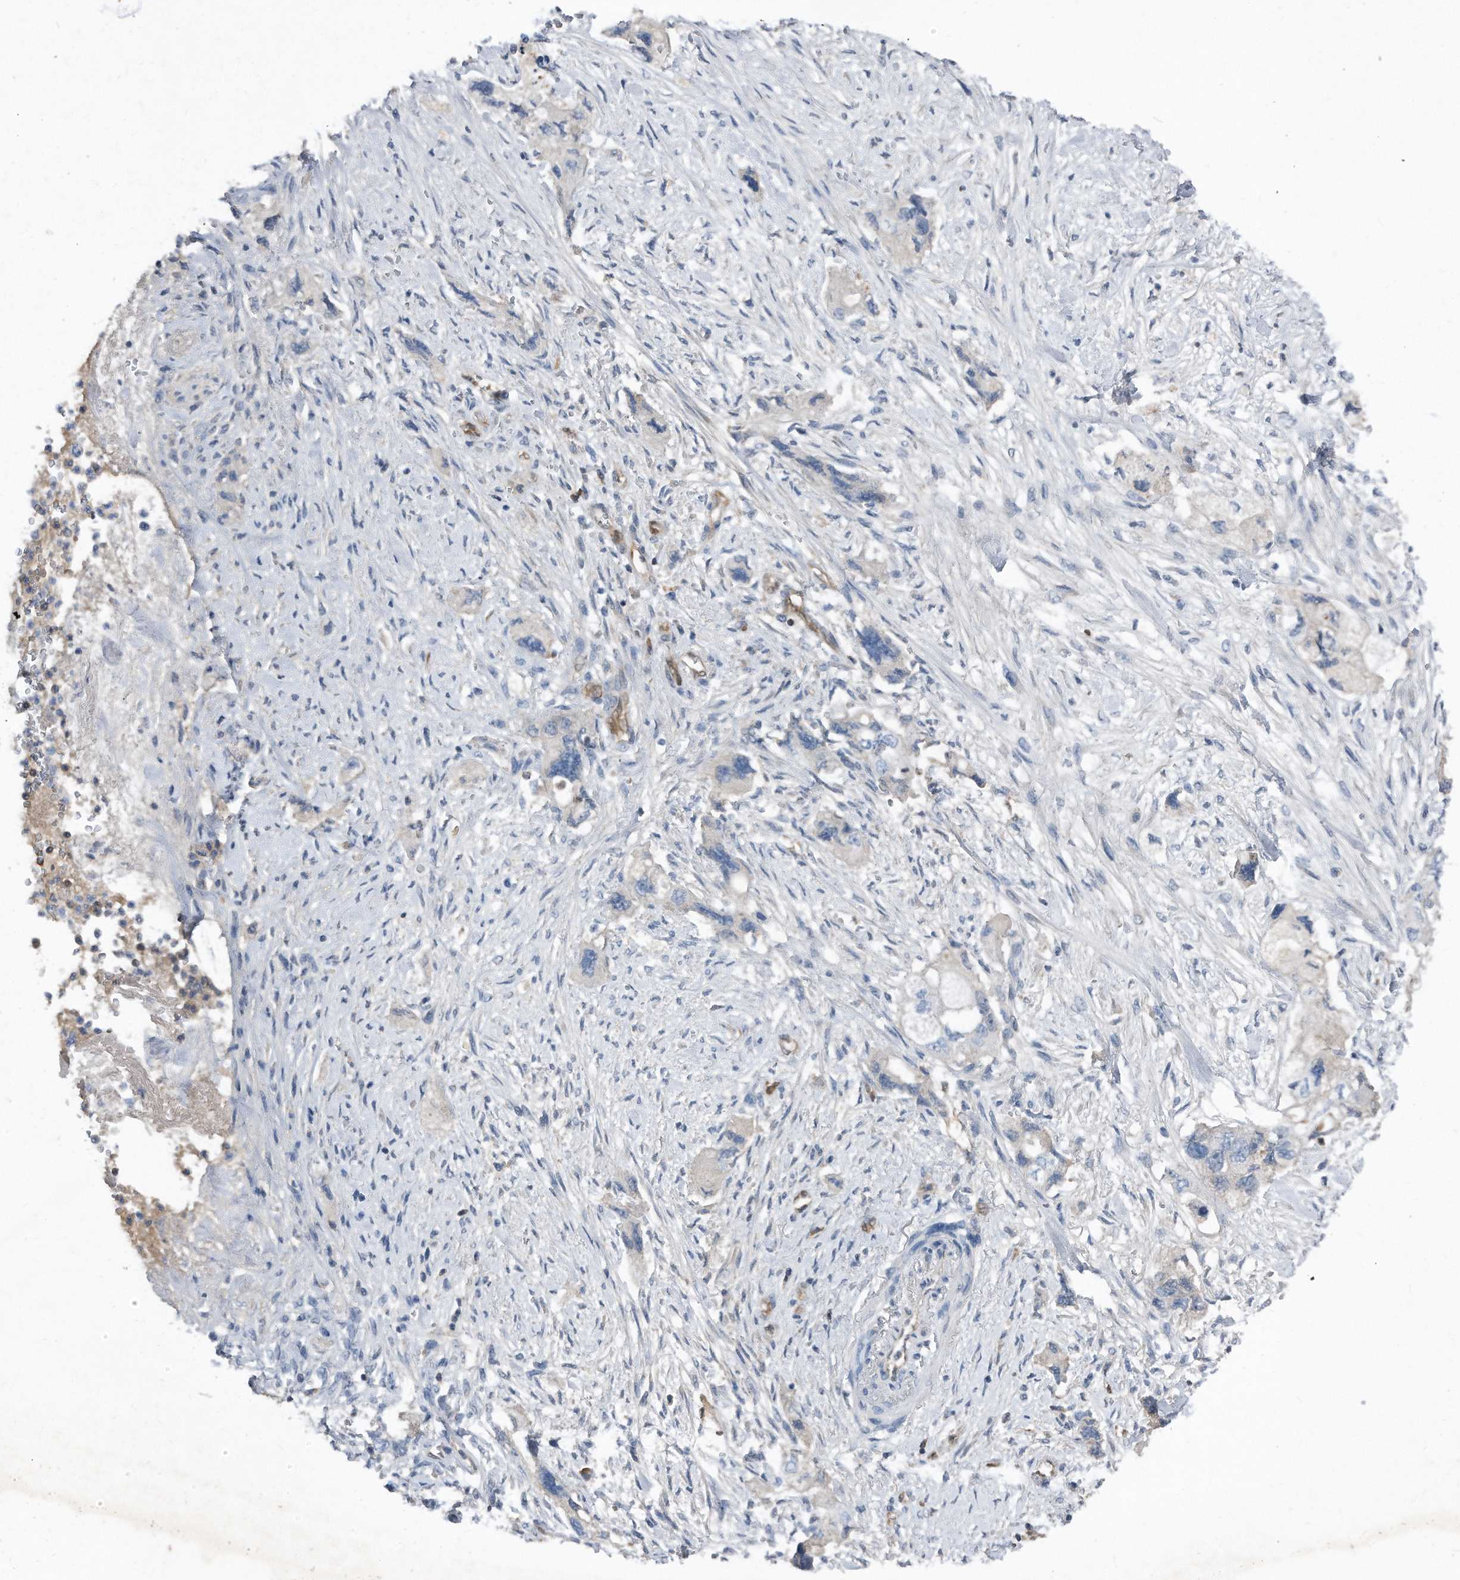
{"staining": {"intensity": "negative", "quantity": "none", "location": "none"}, "tissue": "pancreatic cancer", "cell_type": "Tumor cells", "image_type": "cancer", "snomed": [{"axis": "morphology", "description": "Adenocarcinoma, NOS"}, {"axis": "topography", "description": "Pancreas"}], "caption": "DAB immunohistochemical staining of pancreatic cancer (adenocarcinoma) displays no significant expression in tumor cells. The staining is performed using DAB brown chromogen with nuclei counter-stained in using hematoxylin.", "gene": "MAP2K6", "patient": {"sex": "female", "age": 73}}